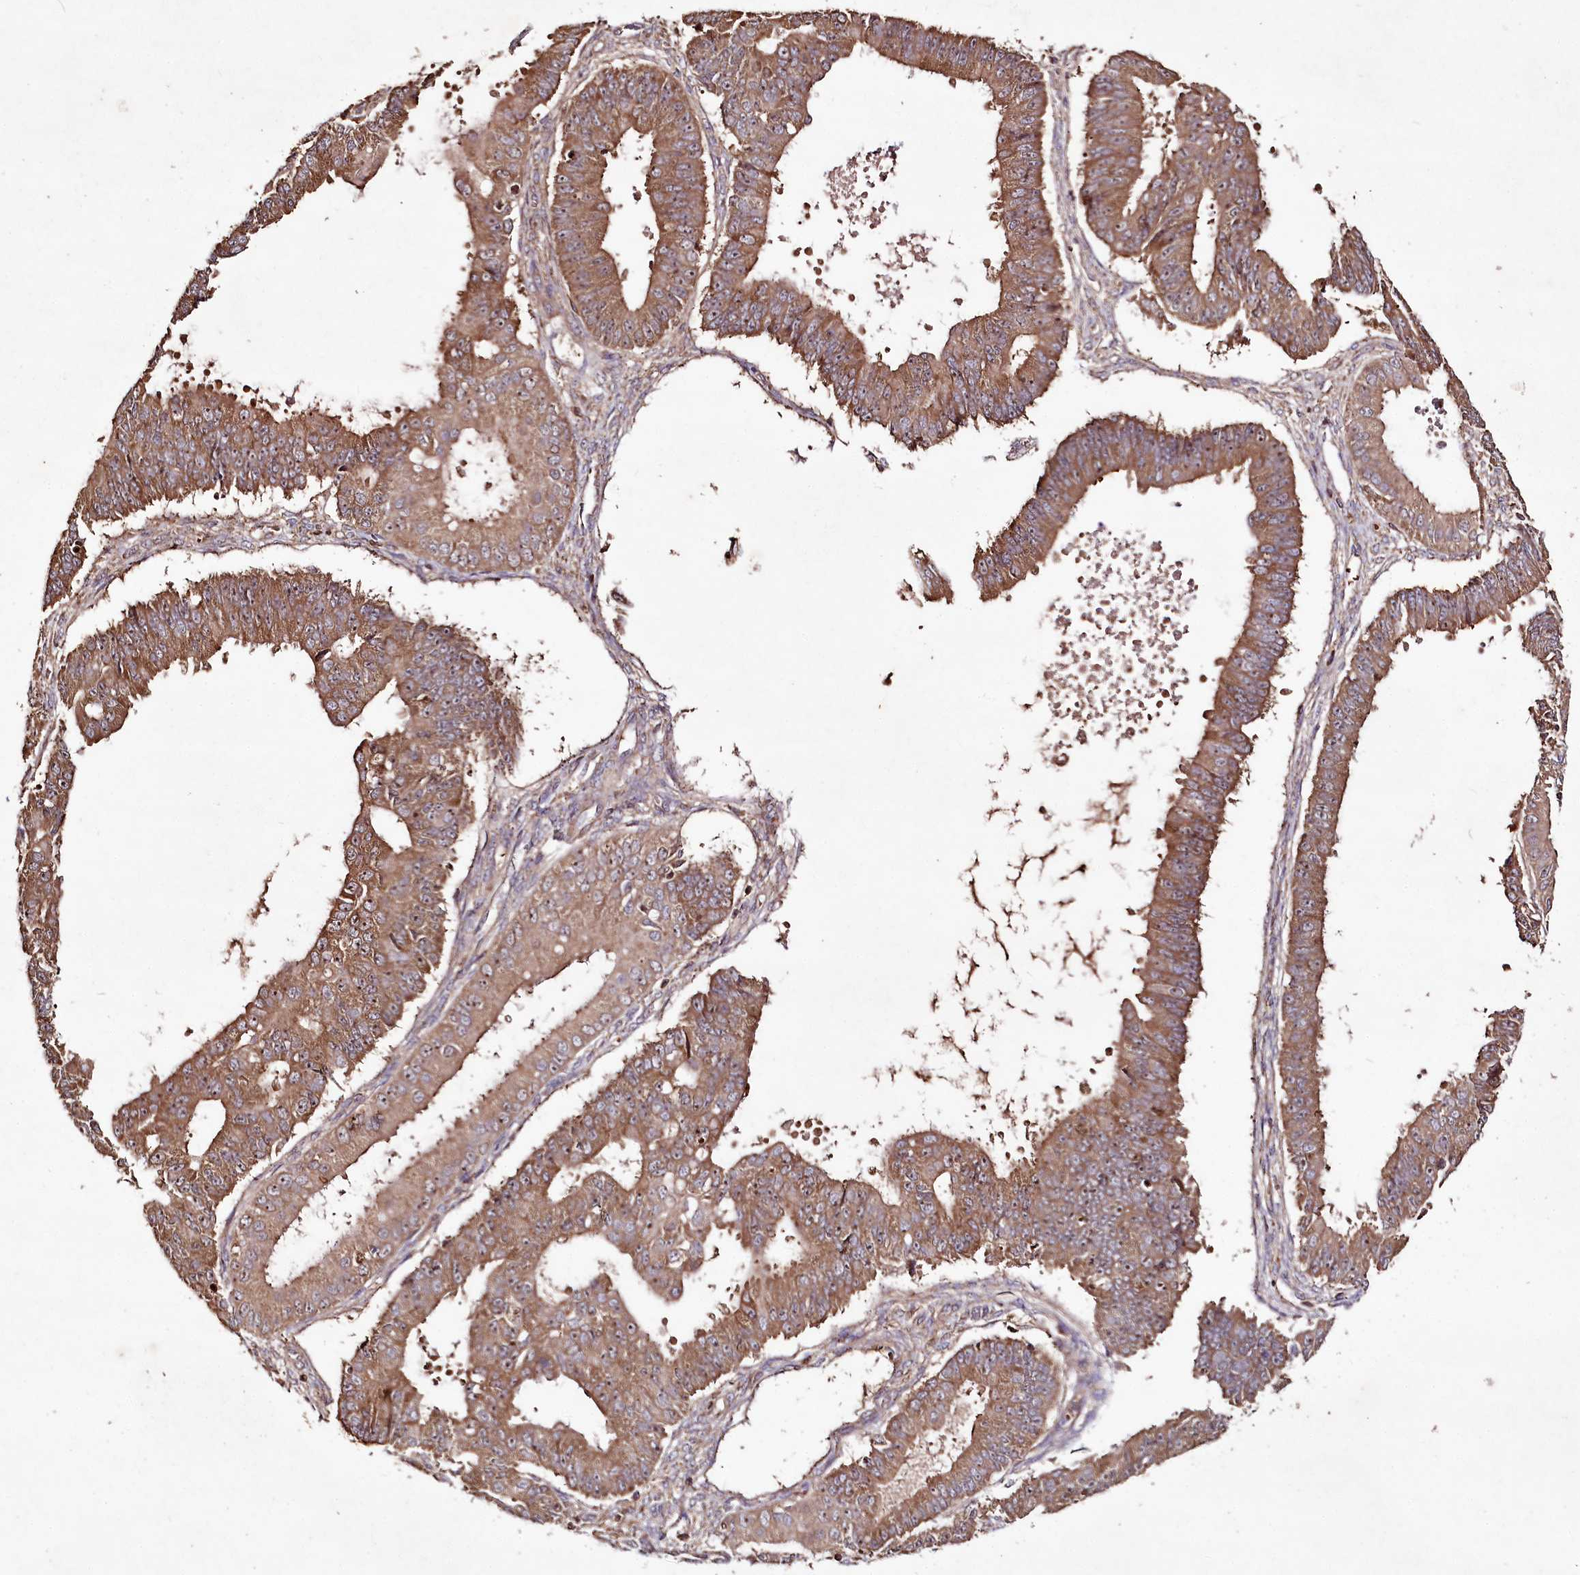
{"staining": {"intensity": "moderate", "quantity": ">75%", "location": "cytoplasmic/membranous,nuclear"}, "tissue": "ovarian cancer", "cell_type": "Tumor cells", "image_type": "cancer", "snomed": [{"axis": "morphology", "description": "Carcinoma, endometroid"}, {"axis": "topography", "description": "Appendix"}, {"axis": "topography", "description": "Ovary"}], "caption": "Protein expression by IHC shows moderate cytoplasmic/membranous and nuclear positivity in approximately >75% of tumor cells in ovarian endometroid carcinoma.", "gene": "FAM53B", "patient": {"sex": "female", "age": 42}}